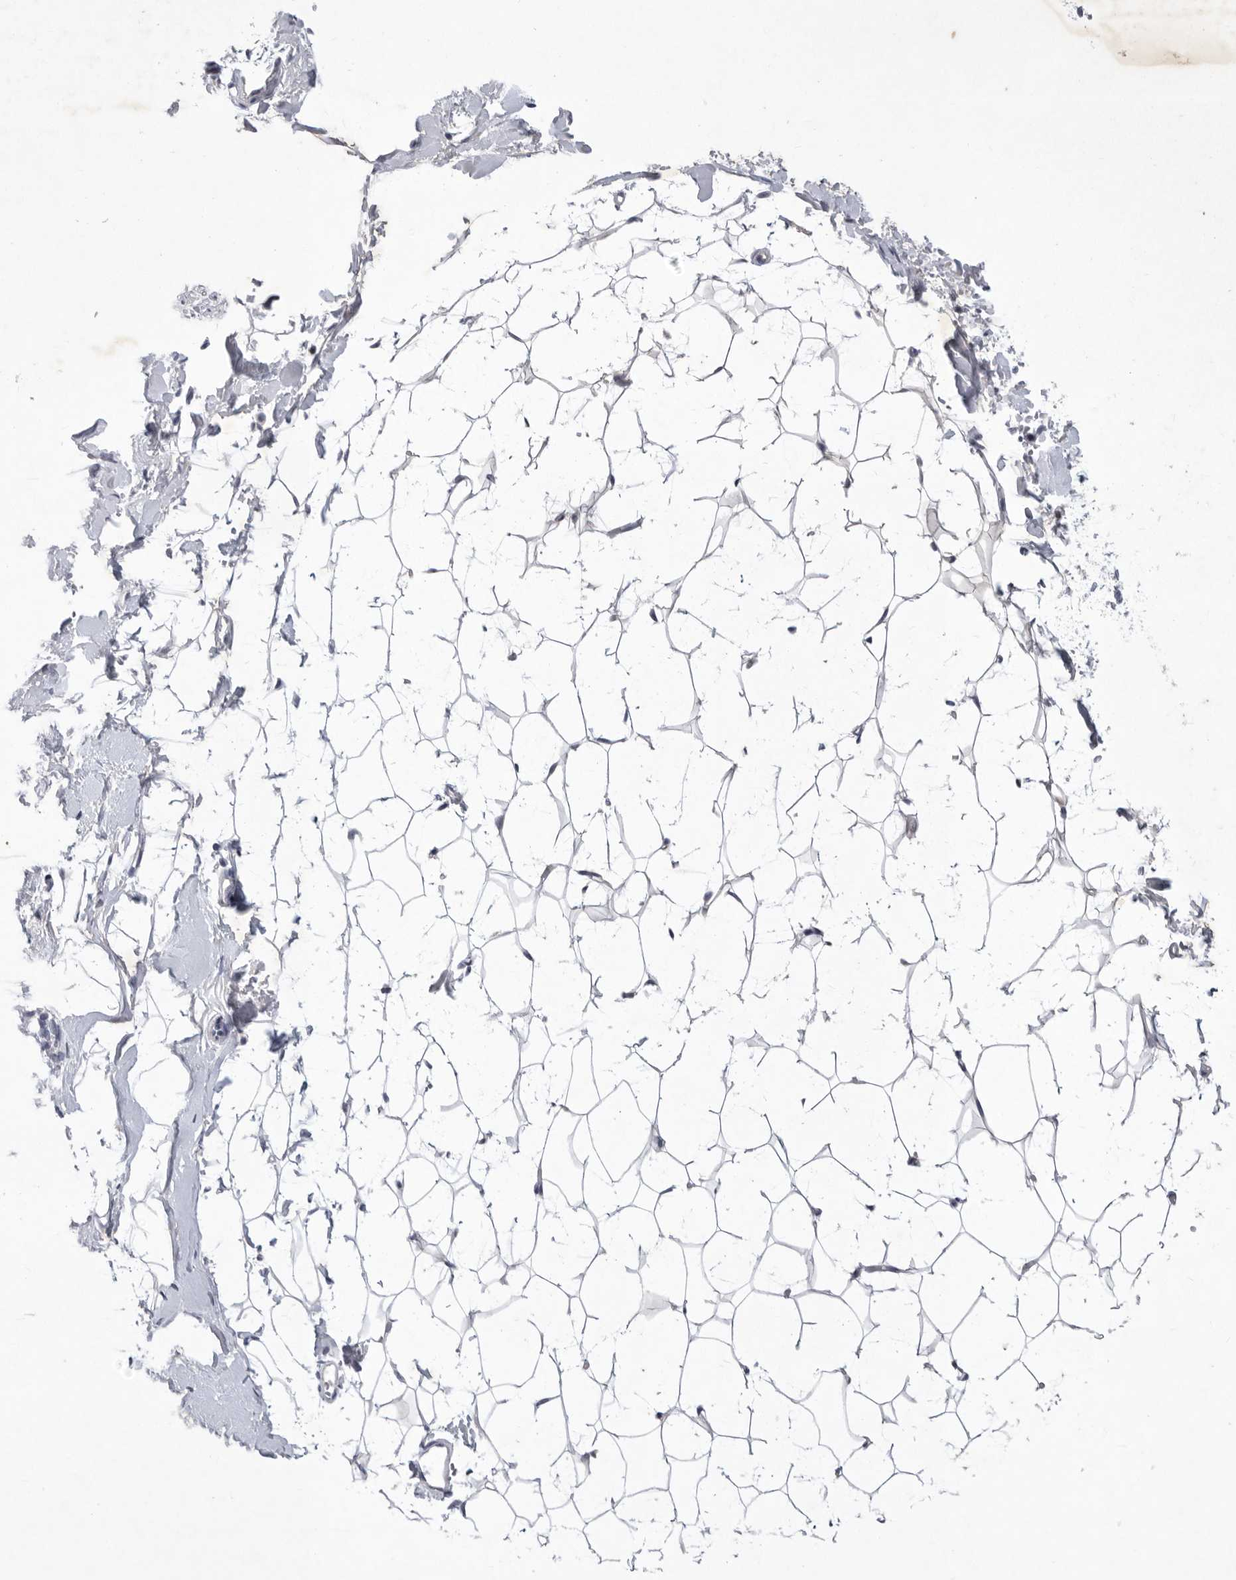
{"staining": {"intensity": "negative", "quantity": "none", "location": "none"}, "tissue": "breast", "cell_type": "Adipocytes", "image_type": "normal", "snomed": [{"axis": "morphology", "description": "Normal tissue, NOS"}, {"axis": "topography", "description": "Breast"}], "caption": "This micrograph is of benign breast stained with immunohistochemistry to label a protein in brown with the nuclei are counter-stained blue. There is no positivity in adipocytes.", "gene": "SIGLEC10", "patient": {"sex": "female", "age": 23}}